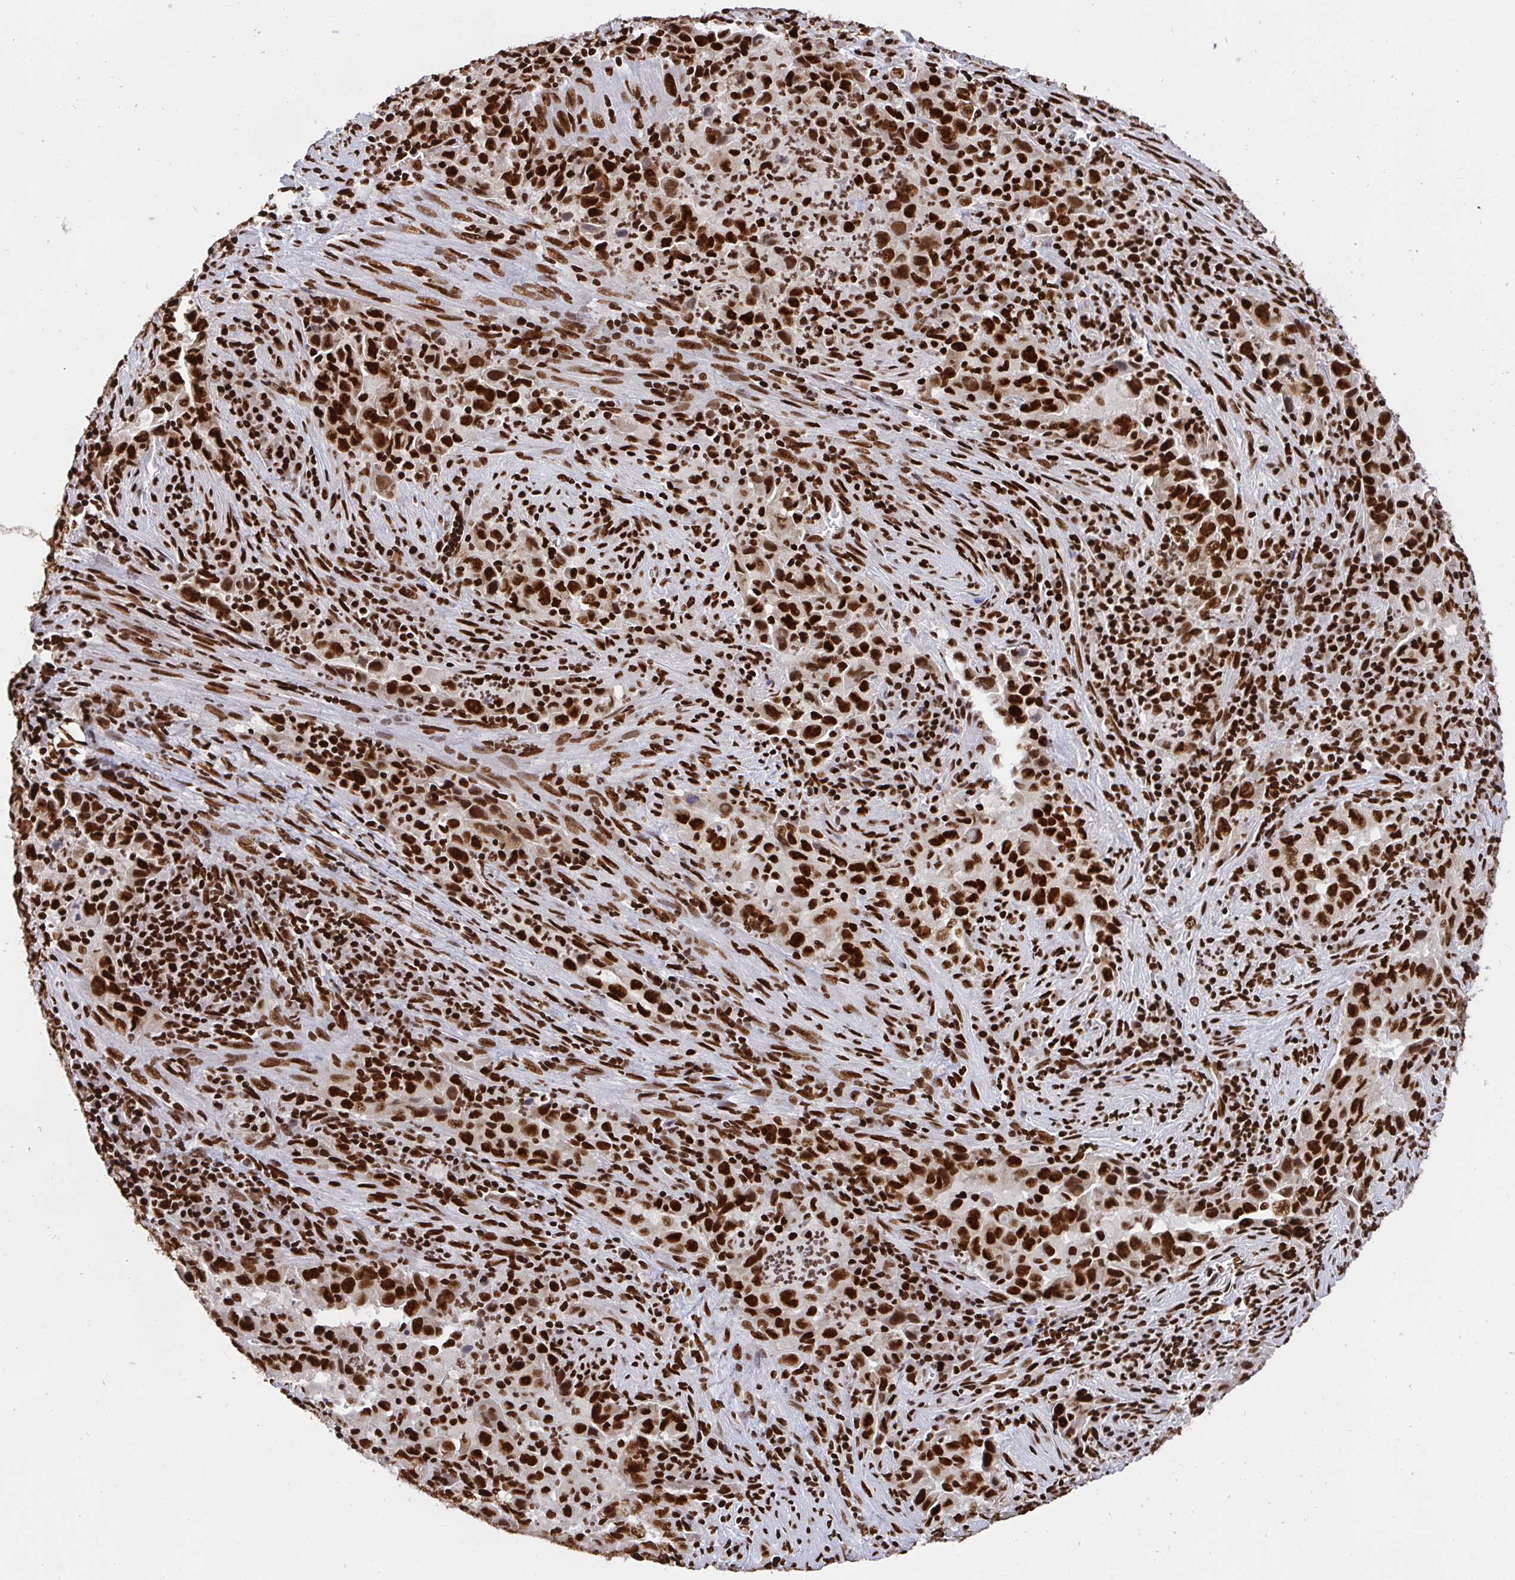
{"staining": {"intensity": "strong", "quantity": ">75%", "location": "nuclear"}, "tissue": "lung cancer", "cell_type": "Tumor cells", "image_type": "cancer", "snomed": [{"axis": "morphology", "description": "Adenocarcinoma, NOS"}, {"axis": "topography", "description": "Lung"}], "caption": "Immunohistochemical staining of human lung cancer reveals high levels of strong nuclear expression in about >75% of tumor cells.", "gene": "HNRNPL", "patient": {"sex": "male", "age": 67}}